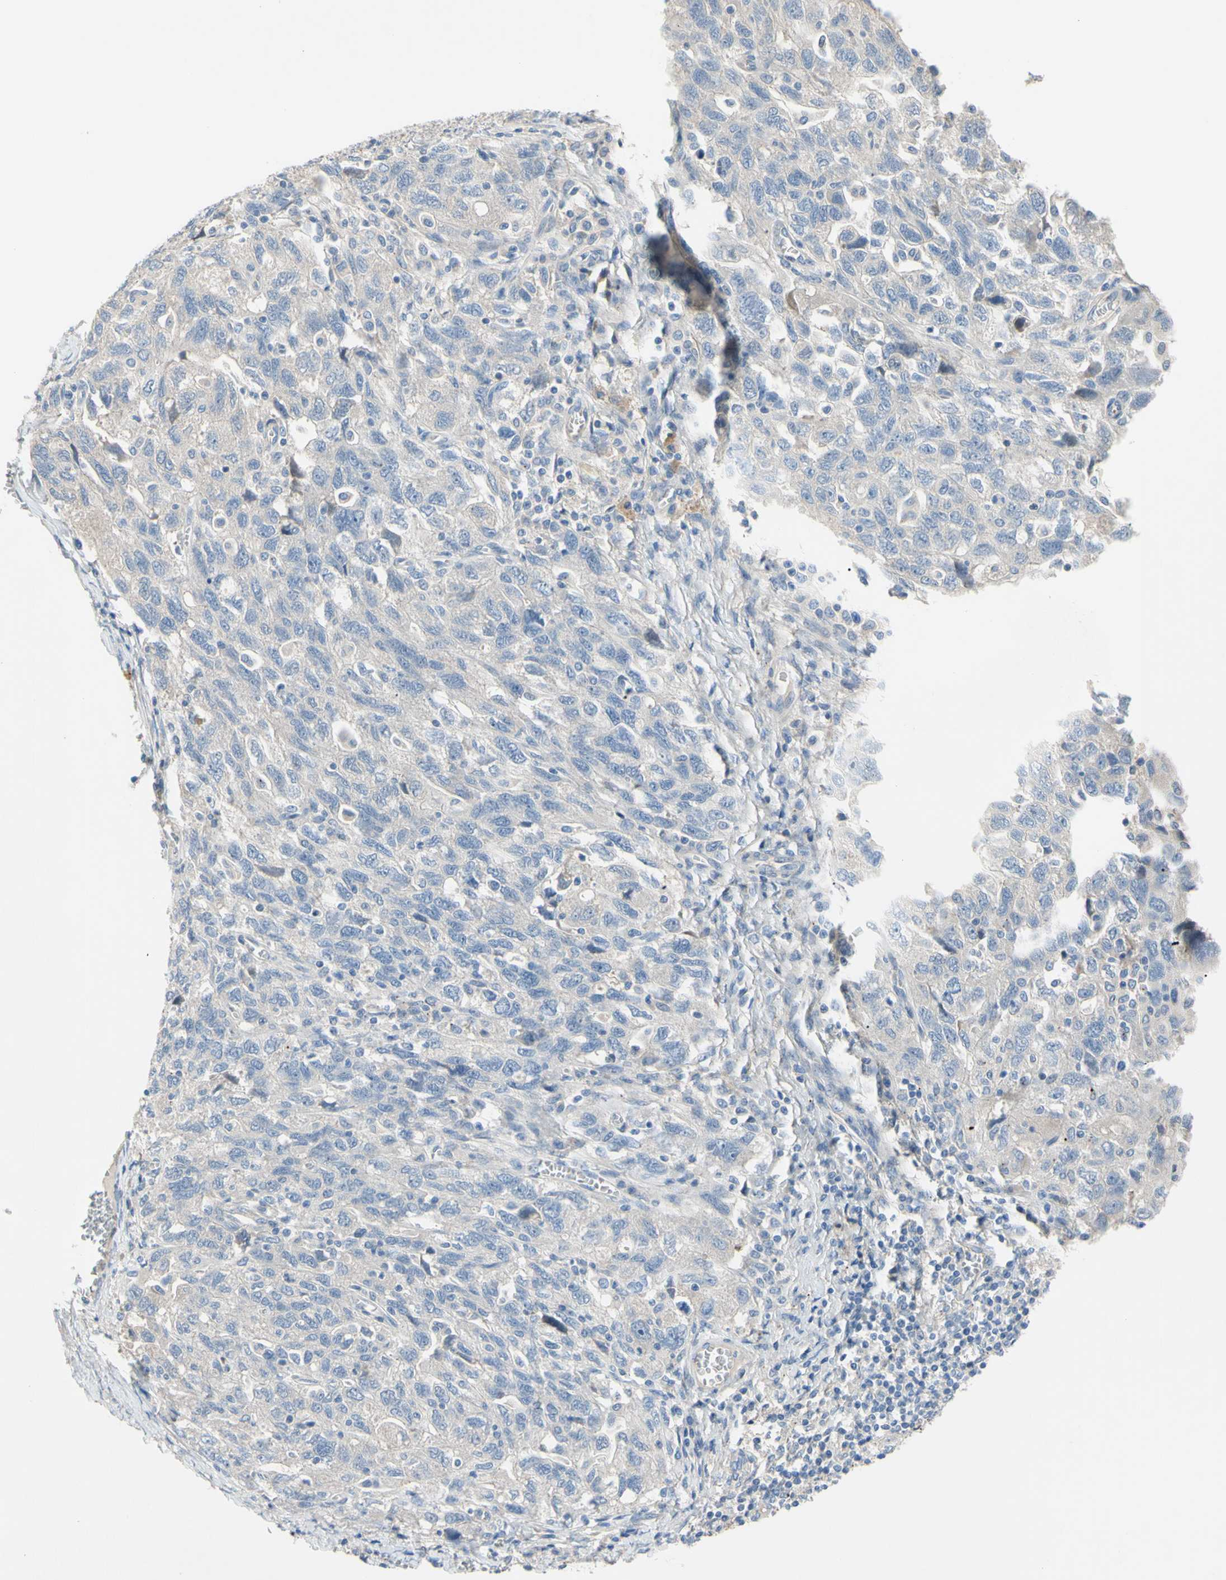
{"staining": {"intensity": "negative", "quantity": "none", "location": "none"}, "tissue": "ovarian cancer", "cell_type": "Tumor cells", "image_type": "cancer", "snomed": [{"axis": "morphology", "description": "Carcinoma, NOS"}, {"axis": "morphology", "description": "Cystadenocarcinoma, serous, NOS"}, {"axis": "topography", "description": "Ovary"}], "caption": "This is a photomicrograph of IHC staining of ovarian serous cystadenocarcinoma, which shows no staining in tumor cells. The staining is performed using DAB brown chromogen with nuclei counter-stained in using hematoxylin.", "gene": "TMEM59L", "patient": {"sex": "female", "age": 69}}